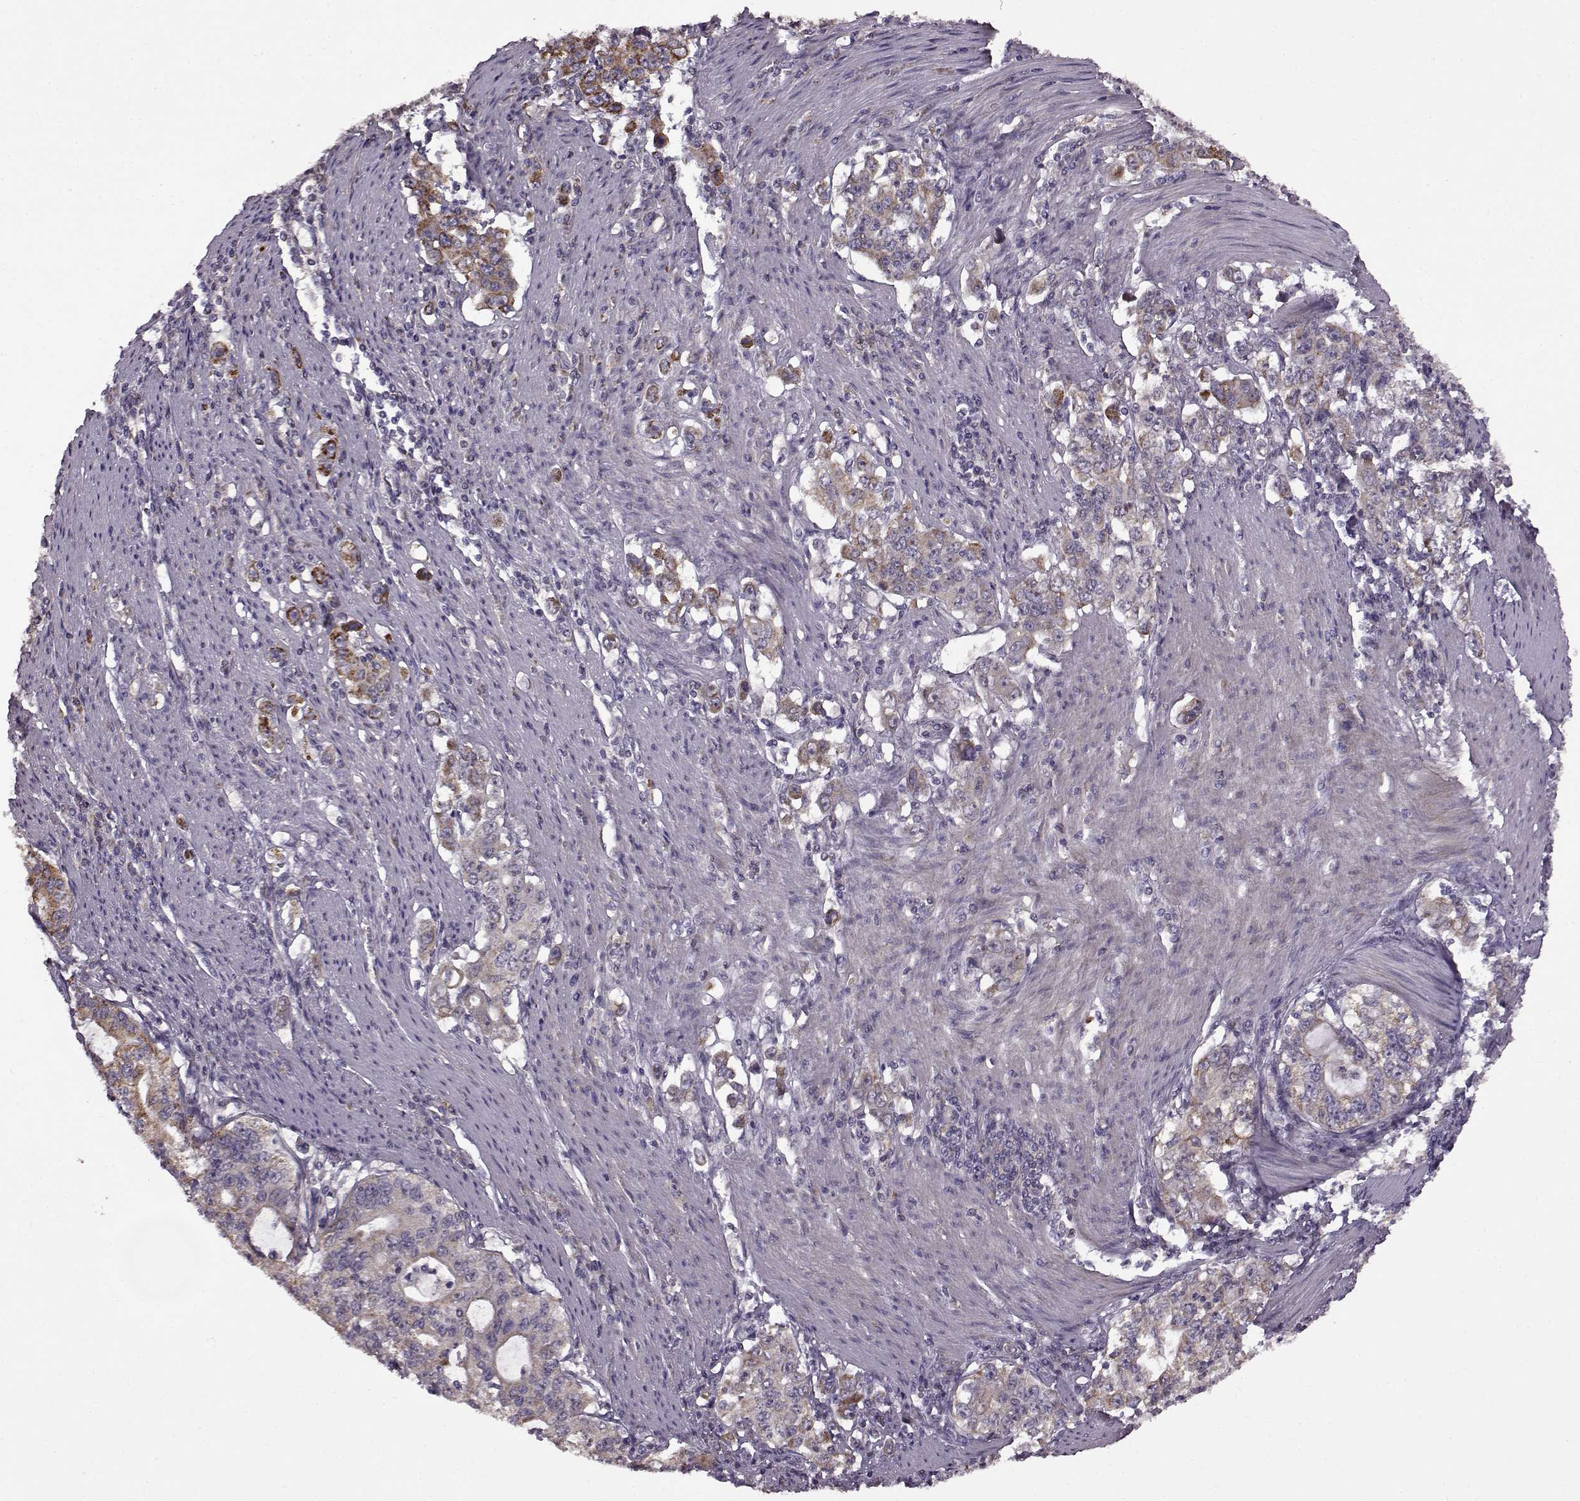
{"staining": {"intensity": "moderate", "quantity": "25%-75%", "location": "cytoplasmic/membranous"}, "tissue": "stomach cancer", "cell_type": "Tumor cells", "image_type": "cancer", "snomed": [{"axis": "morphology", "description": "Adenocarcinoma, NOS"}, {"axis": "topography", "description": "Stomach, lower"}], "caption": "Protein expression analysis of adenocarcinoma (stomach) shows moderate cytoplasmic/membranous staining in about 25%-75% of tumor cells.", "gene": "MTSS1", "patient": {"sex": "female", "age": 72}}